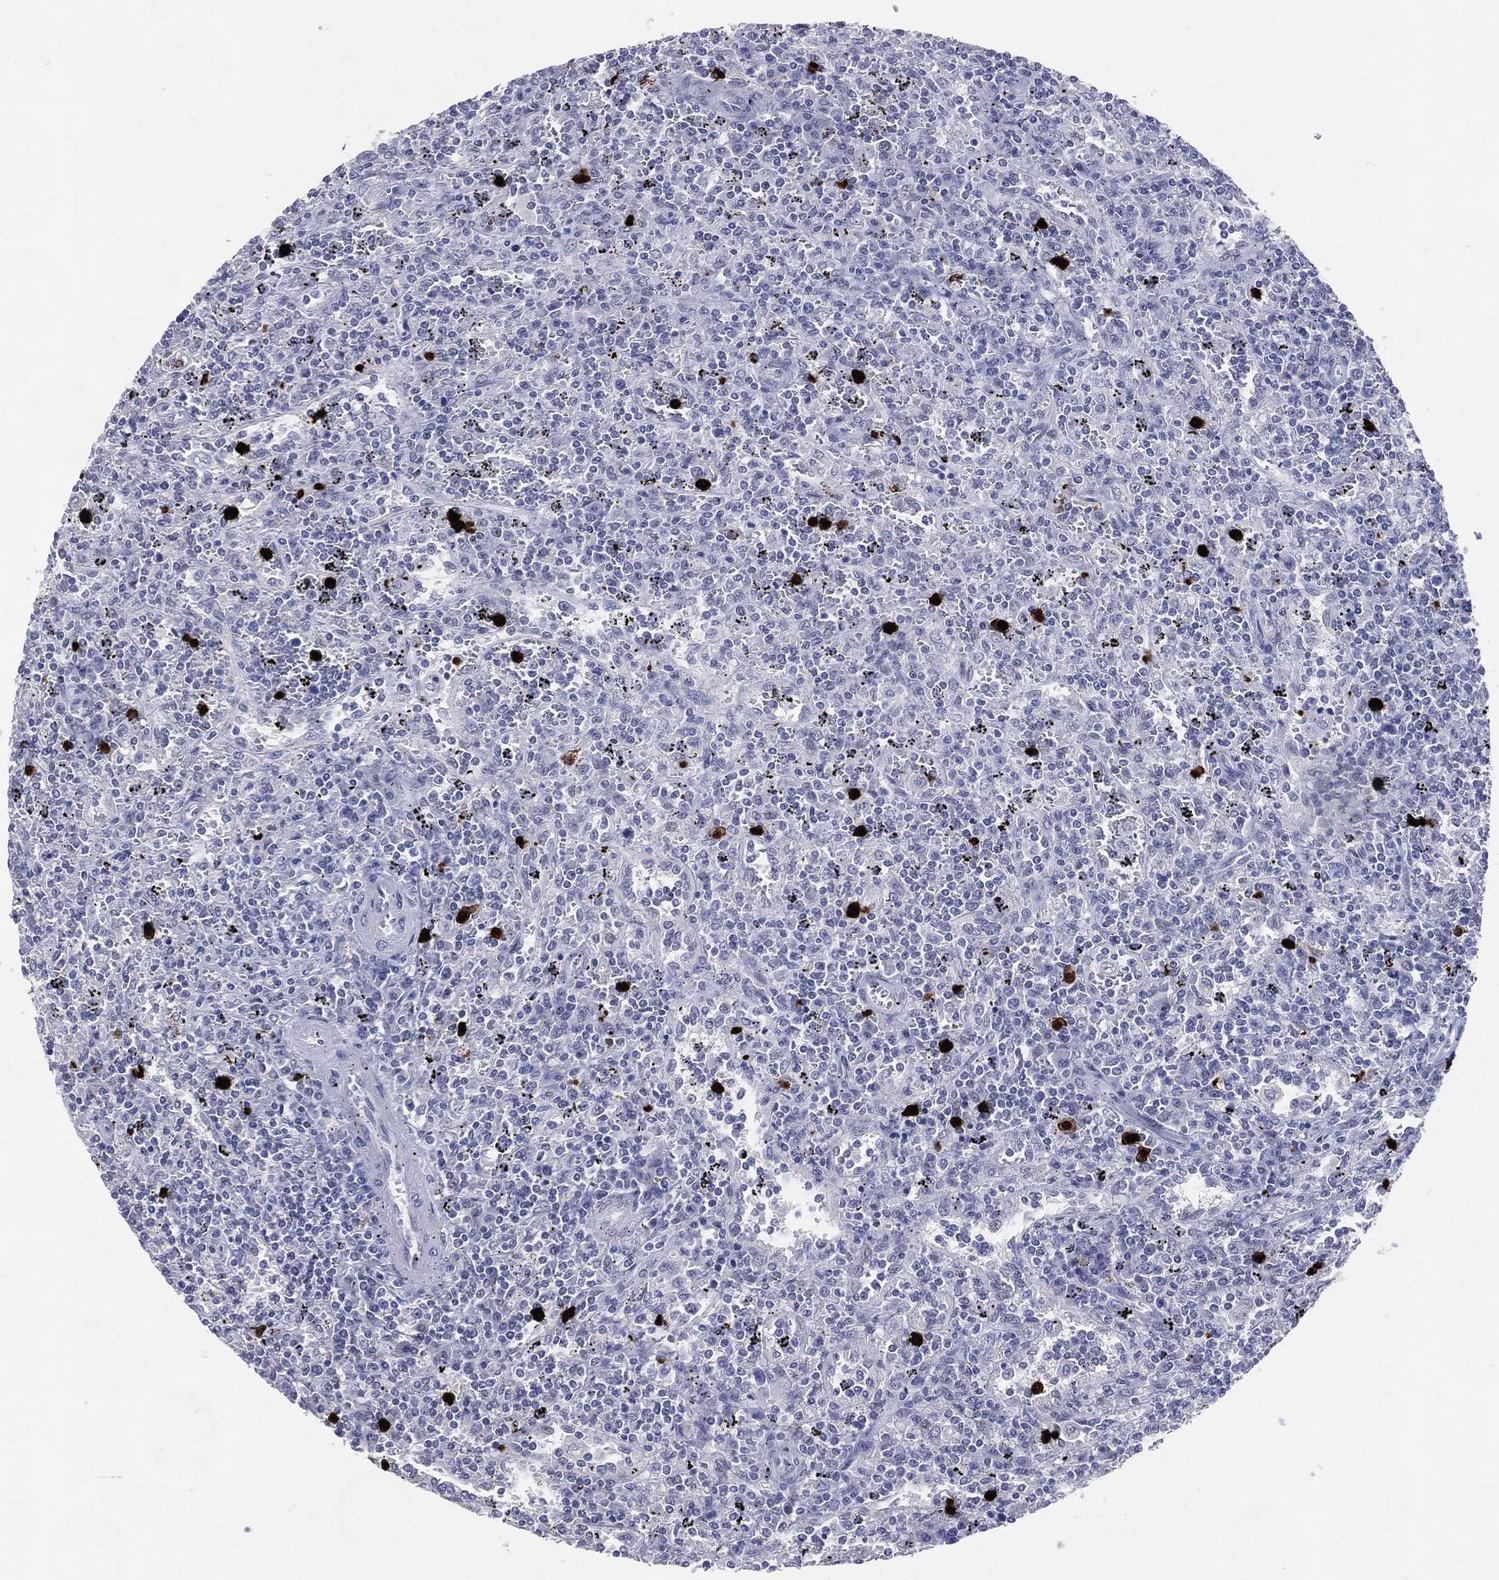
{"staining": {"intensity": "negative", "quantity": "none", "location": "none"}, "tissue": "lymphoma", "cell_type": "Tumor cells", "image_type": "cancer", "snomed": [{"axis": "morphology", "description": "Malignant lymphoma, non-Hodgkin's type, Low grade"}, {"axis": "topography", "description": "Spleen"}], "caption": "This photomicrograph is of lymphoma stained with IHC to label a protein in brown with the nuclei are counter-stained blue. There is no expression in tumor cells.", "gene": "CFAP58", "patient": {"sex": "male", "age": 62}}